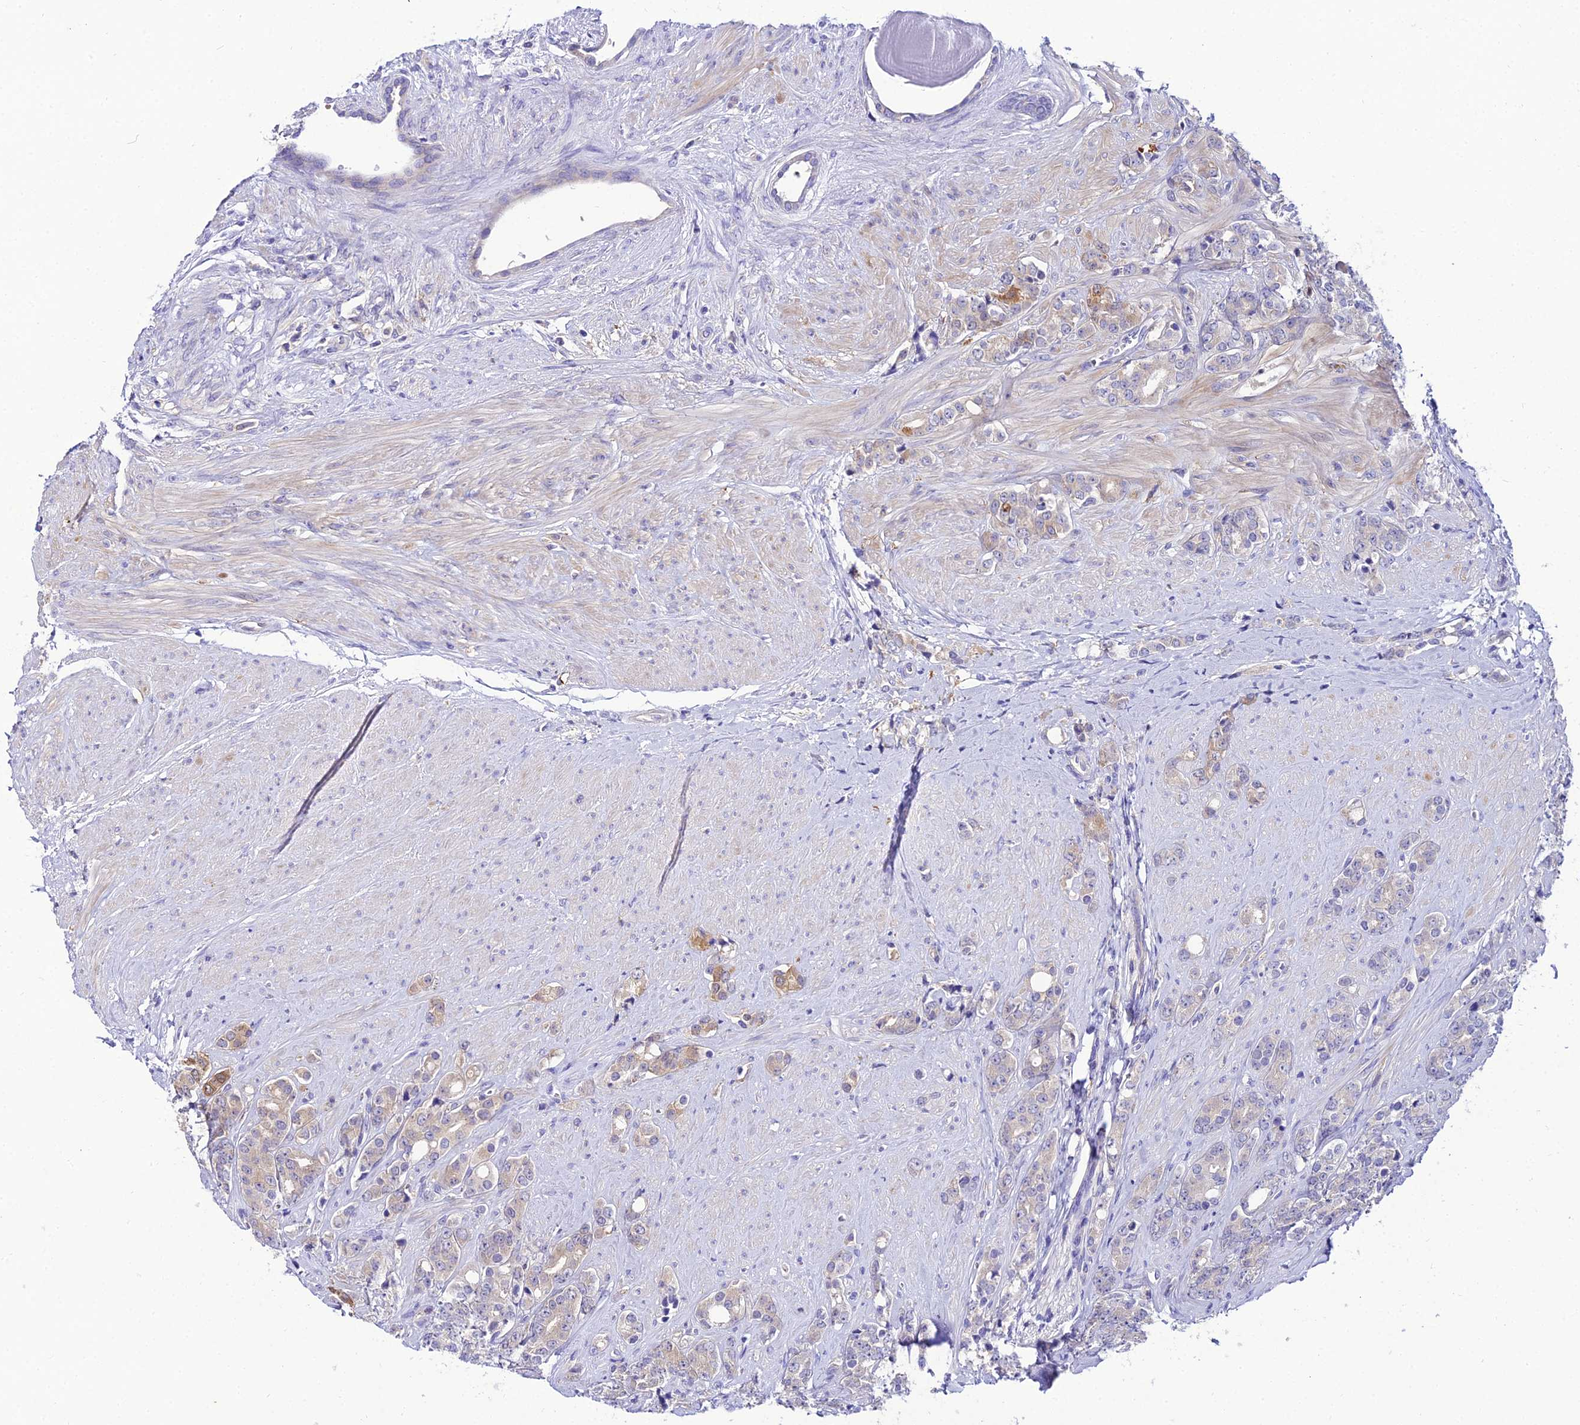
{"staining": {"intensity": "weak", "quantity": "<25%", "location": "cytoplasmic/membranous"}, "tissue": "prostate cancer", "cell_type": "Tumor cells", "image_type": "cancer", "snomed": [{"axis": "morphology", "description": "Adenocarcinoma, High grade"}, {"axis": "topography", "description": "Prostate"}], "caption": "Immunohistochemistry of adenocarcinoma (high-grade) (prostate) demonstrates no staining in tumor cells.", "gene": "C2orf69", "patient": {"sex": "male", "age": 62}}